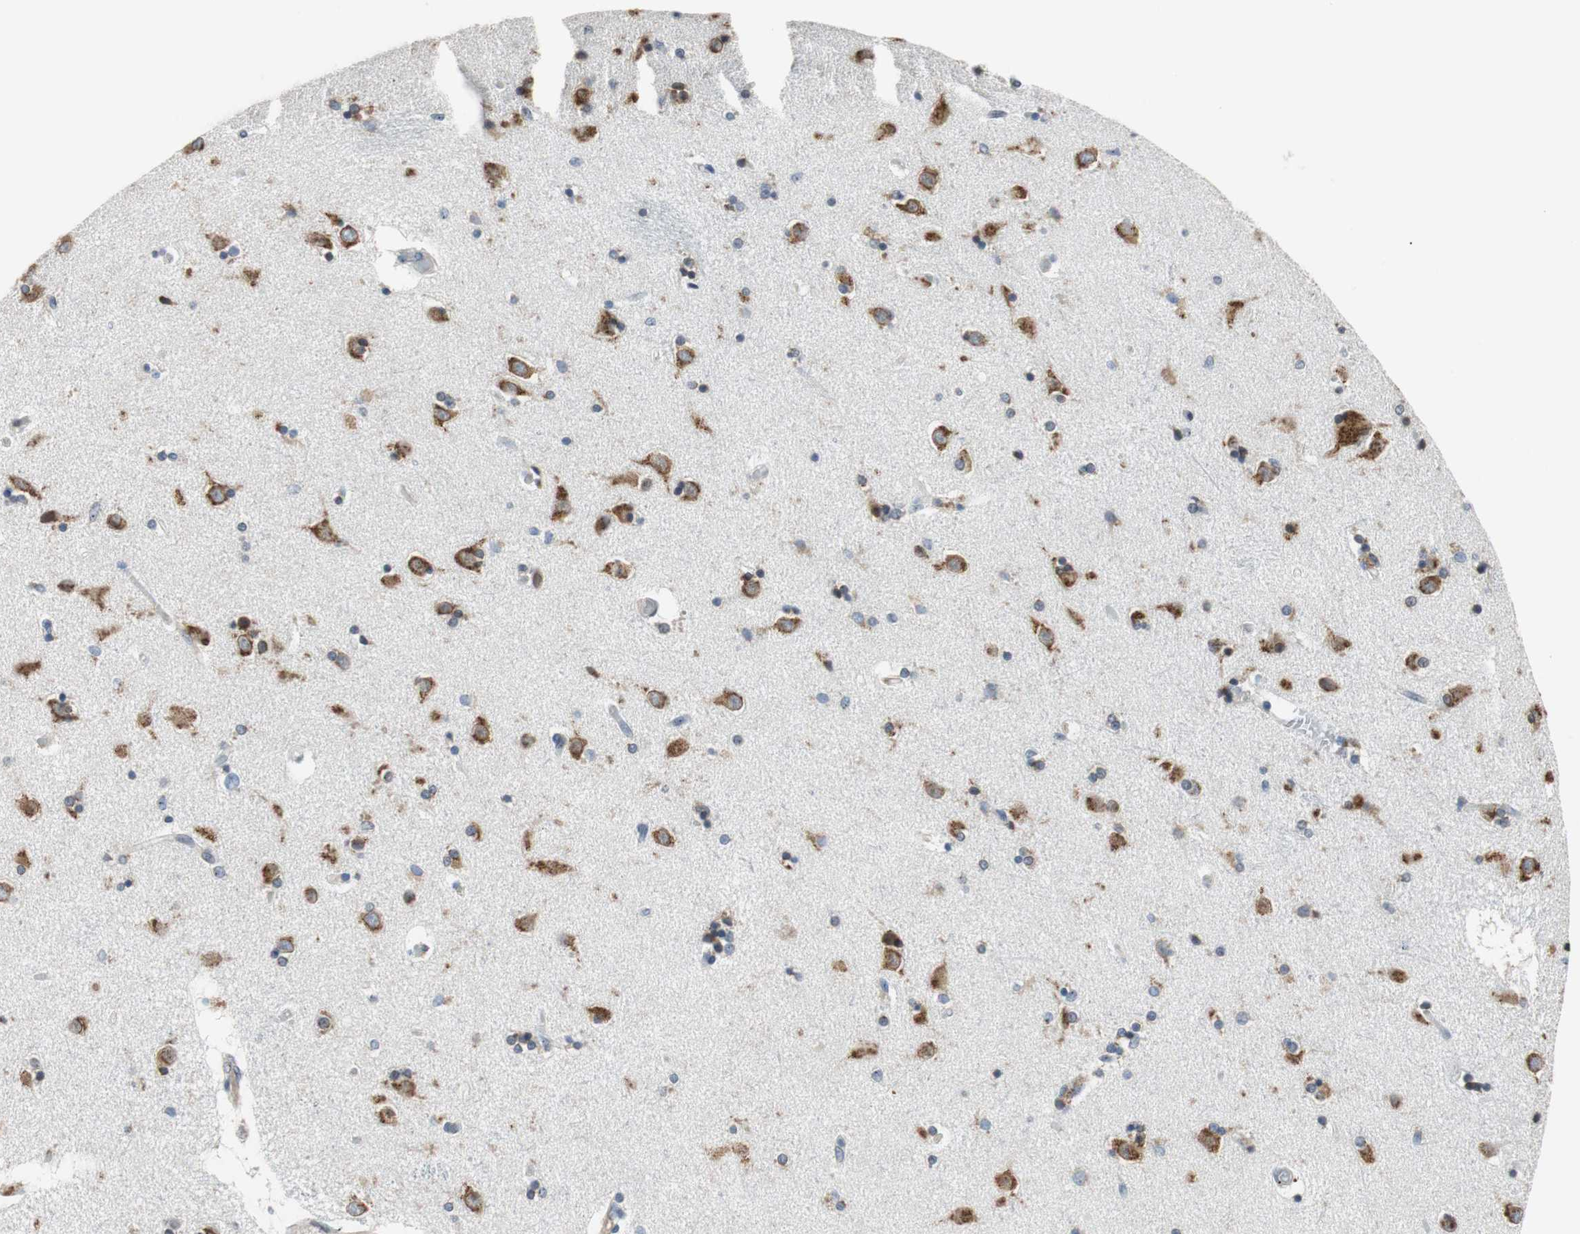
{"staining": {"intensity": "moderate", "quantity": "25%-75%", "location": "cytoplasmic/membranous"}, "tissue": "caudate", "cell_type": "Glial cells", "image_type": "normal", "snomed": [{"axis": "morphology", "description": "Normal tissue, NOS"}, {"axis": "topography", "description": "Lateral ventricle wall"}], "caption": "Immunohistochemistry histopathology image of unremarkable caudate: human caudate stained using immunohistochemistry reveals medium levels of moderate protein expression localized specifically in the cytoplasmic/membranous of glial cells, appearing as a cytoplasmic/membranous brown color.", "gene": "TMED7", "patient": {"sex": "female", "age": 54}}